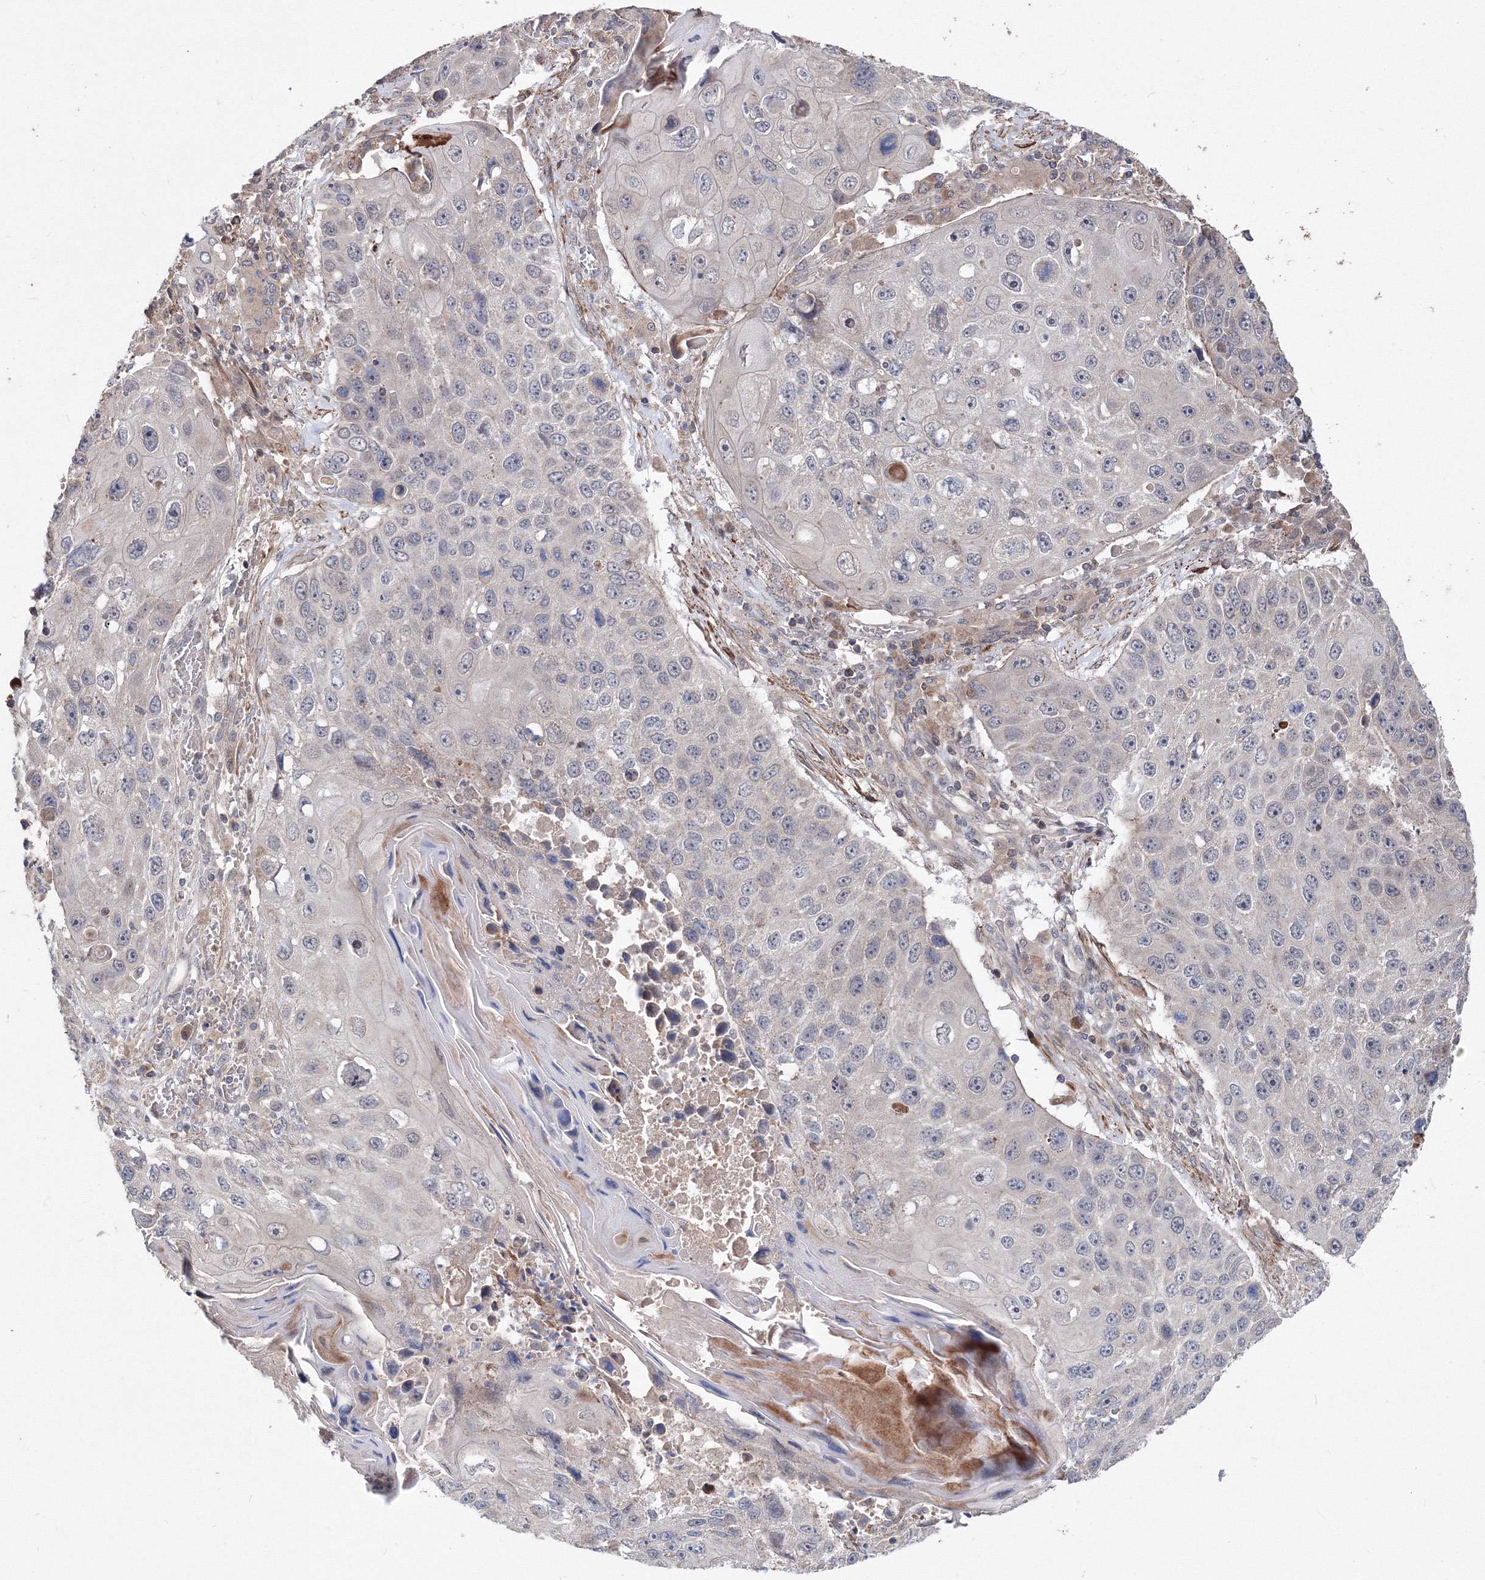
{"staining": {"intensity": "negative", "quantity": "none", "location": "none"}, "tissue": "lung cancer", "cell_type": "Tumor cells", "image_type": "cancer", "snomed": [{"axis": "morphology", "description": "Squamous cell carcinoma, NOS"}, {"axis": "topography", "description": "Lung"}], "caption": "This is a micrograph of immunohistochemistry staining of squamous cell carcinoma (lung), which shows no expression in tumor cells.", "gene": "PPP2R2B", "patient": {"sex": "male", "age": 61}}